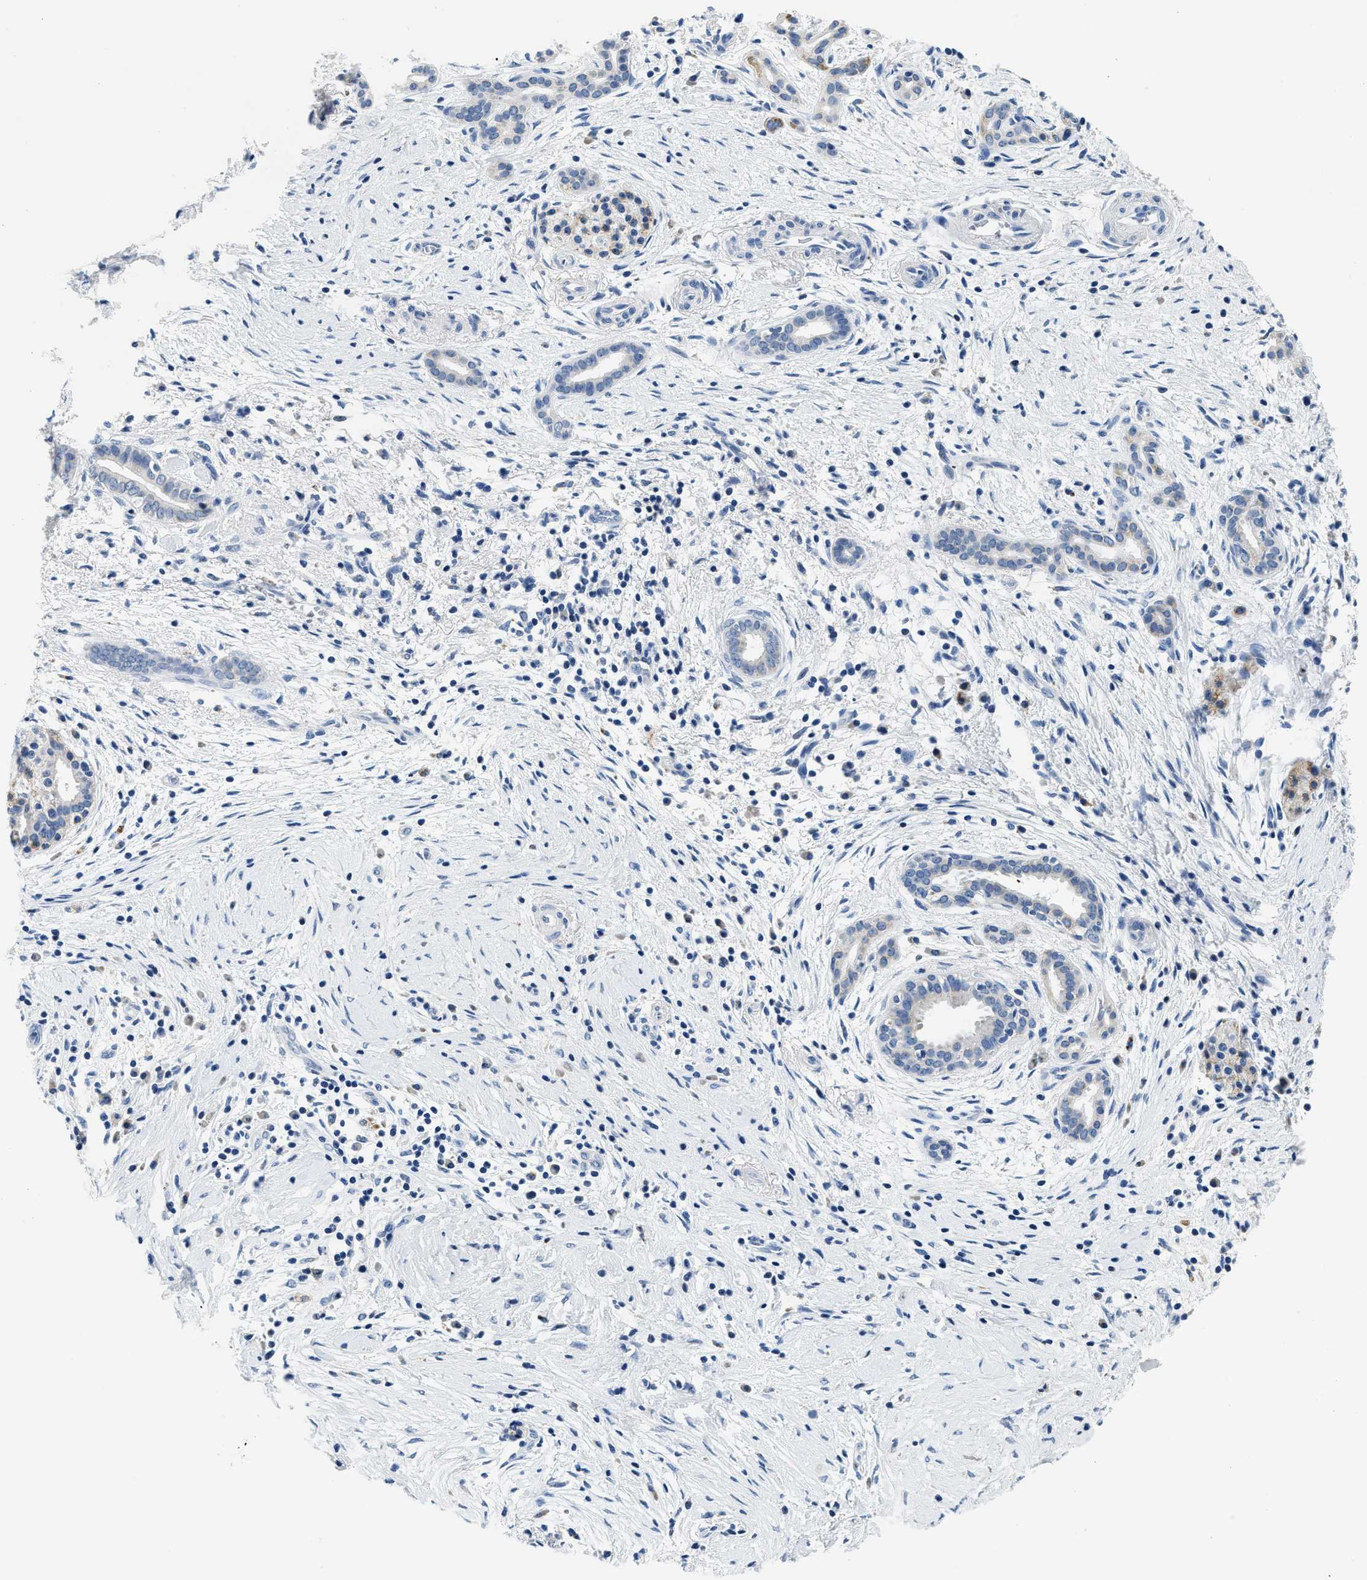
{"staining": {"intensity": "negative", "quantity": "none", "location": "none"}, "tissue": "pancreatic cancer", "cell_type": "Tumor cells", "image_type": "cancer", "snomed": [{"axis": "morphology", "description": "Adenocarcinoma, NOS"}, {"axis": "topography", "description": "Pancreas"}], "caption": "A histopathology image of human adenocarcinoma (pancreatic) is negative for staining in tumor cells.", "gene": "PCK2", "patient": {"sex": "female", "age": 70}}